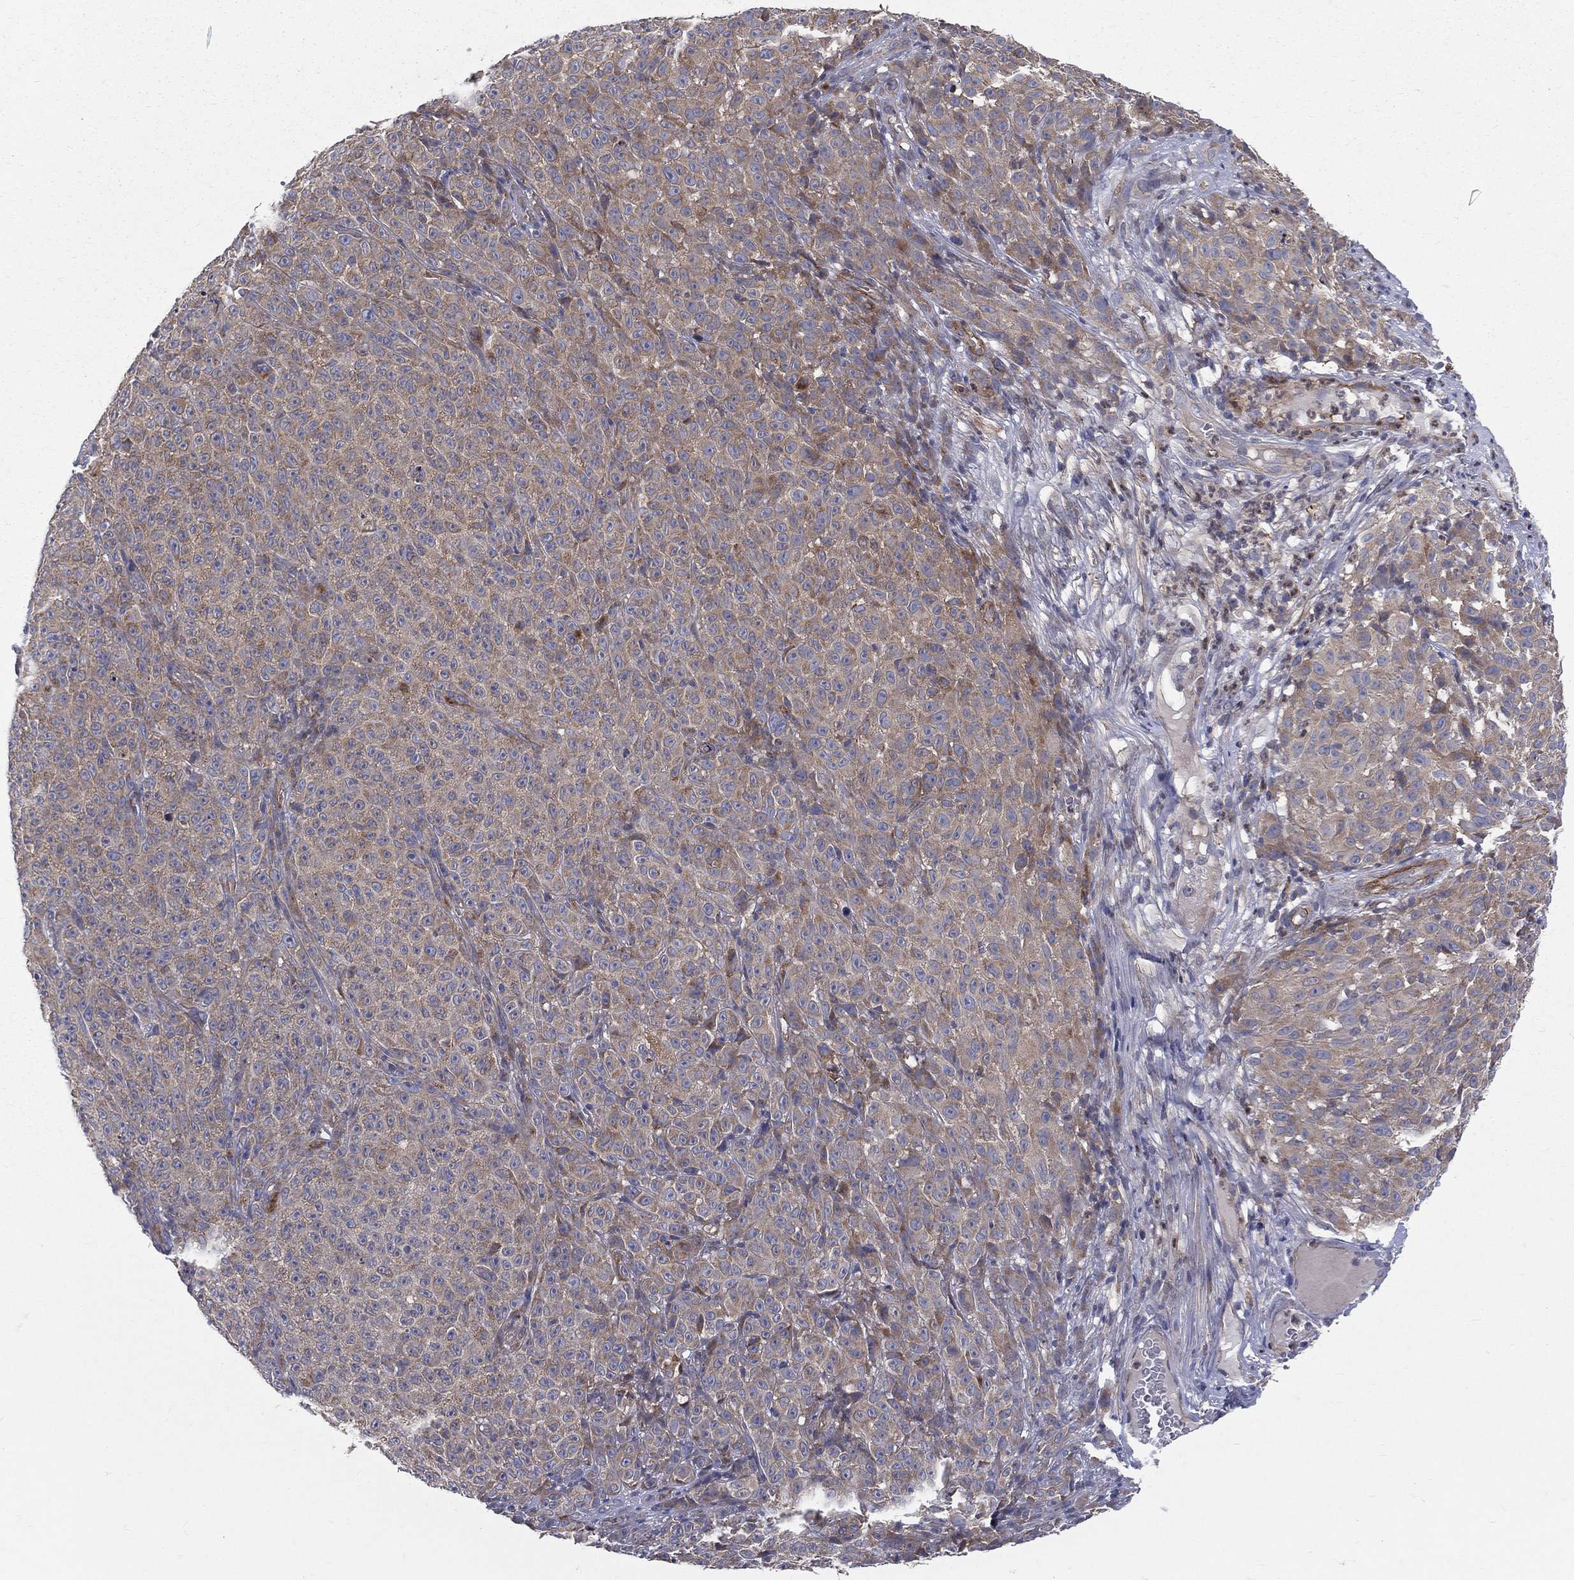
{"staining": {"intensity": "moderate", "quantity": "25%-75%", "location": "cytoplasmic/membranous"}, "tissue": "melanoma", "cell_type": "Tumor cells", "image_type": "cancer", "snomed": [{"axis": "morphology", "description": "Malignant melanoma, NOS"}, {"axis": "topography", "description": "Skin"}], "caption": "Protein analysis of malignant melanoma tissue exhibits moderate cytoplasmic/membranous expression in approximately 25%-75% of tumor cells.", "gene": "POMZP3", "patient": {"sex": "female", "age": 82}}